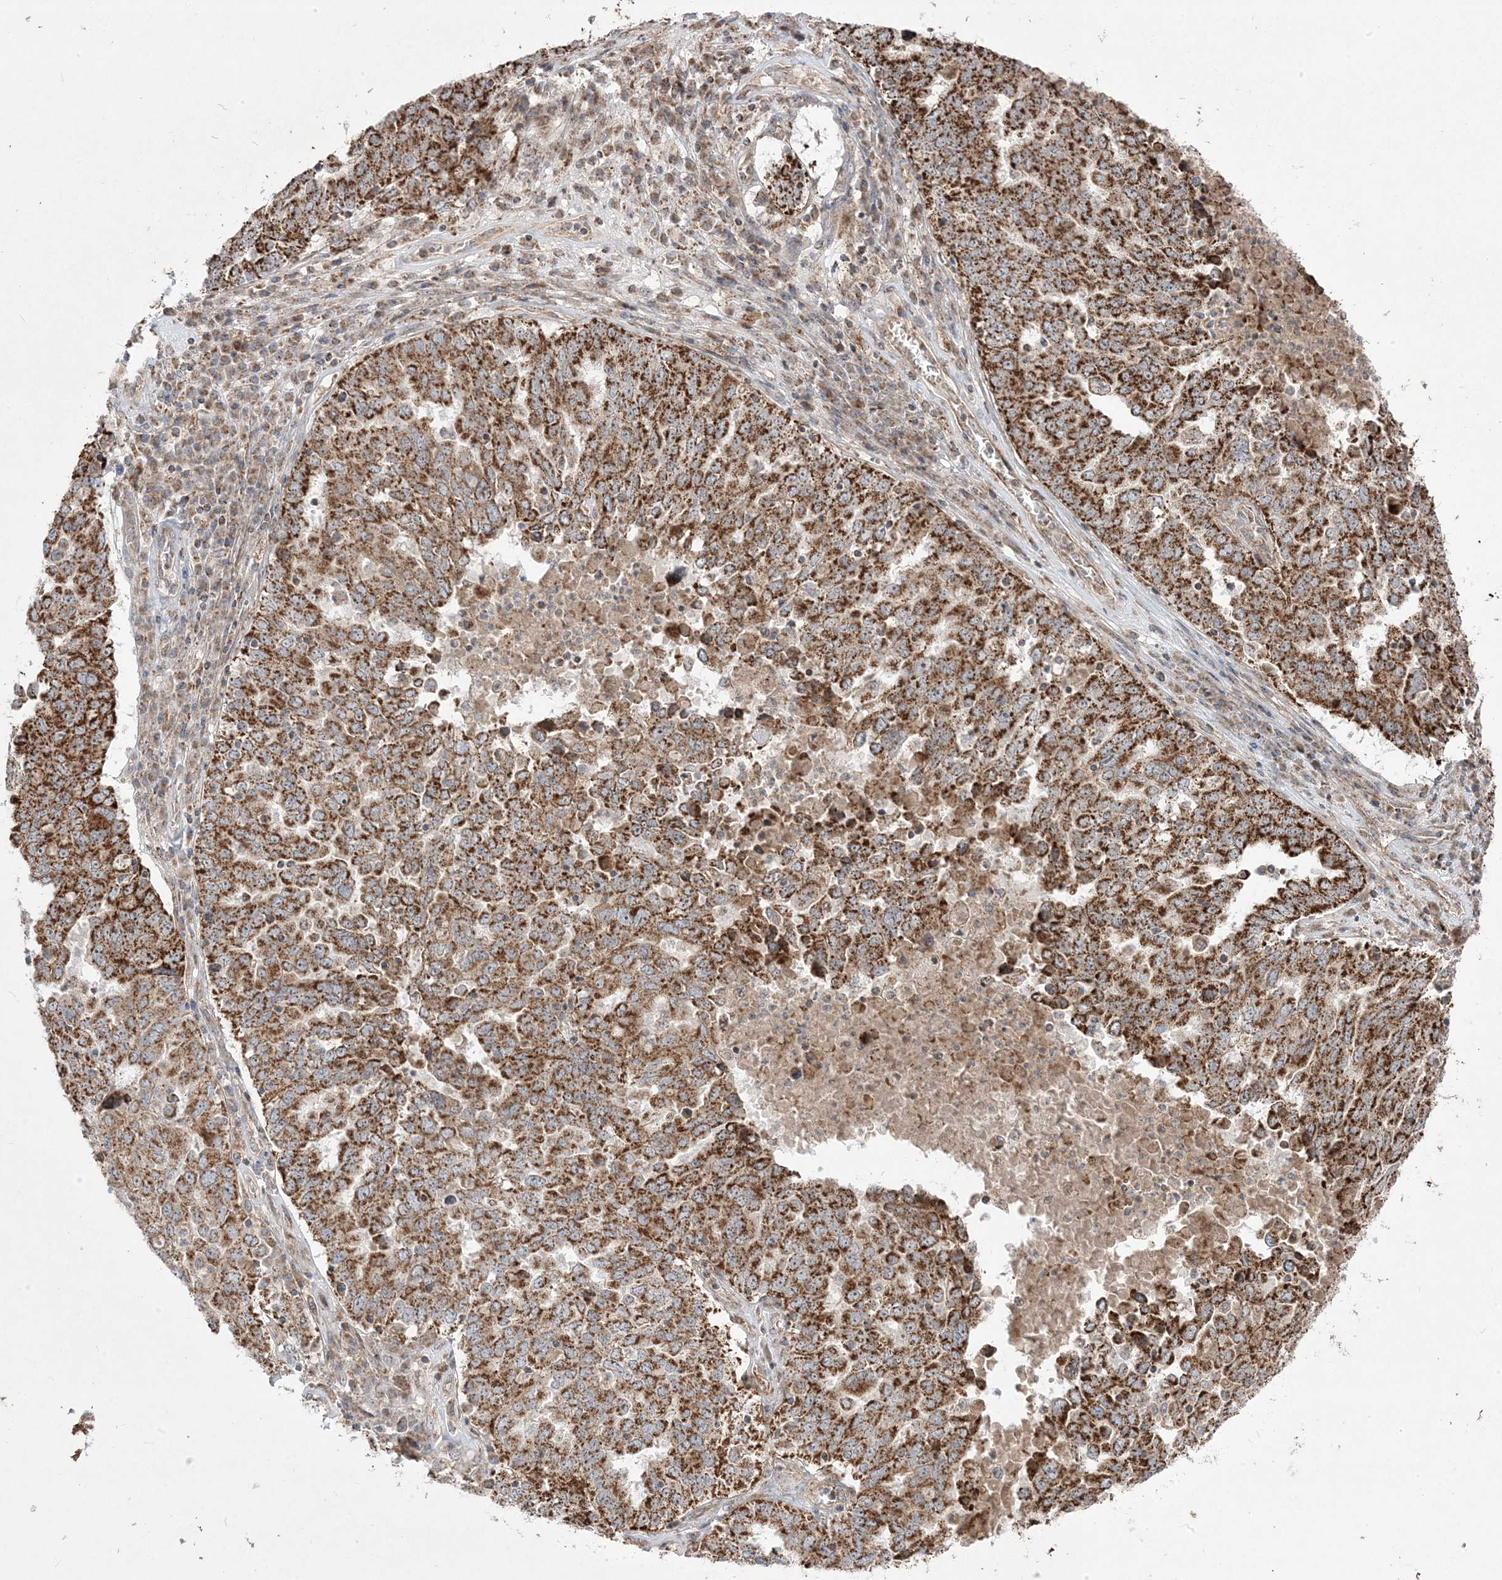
{"staining": {"intensity": "strong", "quantity": ">75%", "location": "cytoplasmic/membranous"}, "tissue": "ovarian cancer", "cell_type": "Tumor cells", "image_type": "cancer", "snomed": [{"axis": "morphology", "description": "Carcinoma, endometroid"}, {"axis": "topography", "description": "Ovary"}], "caption": "DAB (3,3'-diaminobenzidine) immunohistochemical staining of ovarian endometroid carcinoma reveals strong cytoplasmic/membranous protein positivity in approximately >75% of tumor cells.", "gene": "CLUAP1", "patient": {"sex": "female", "age": 62}}